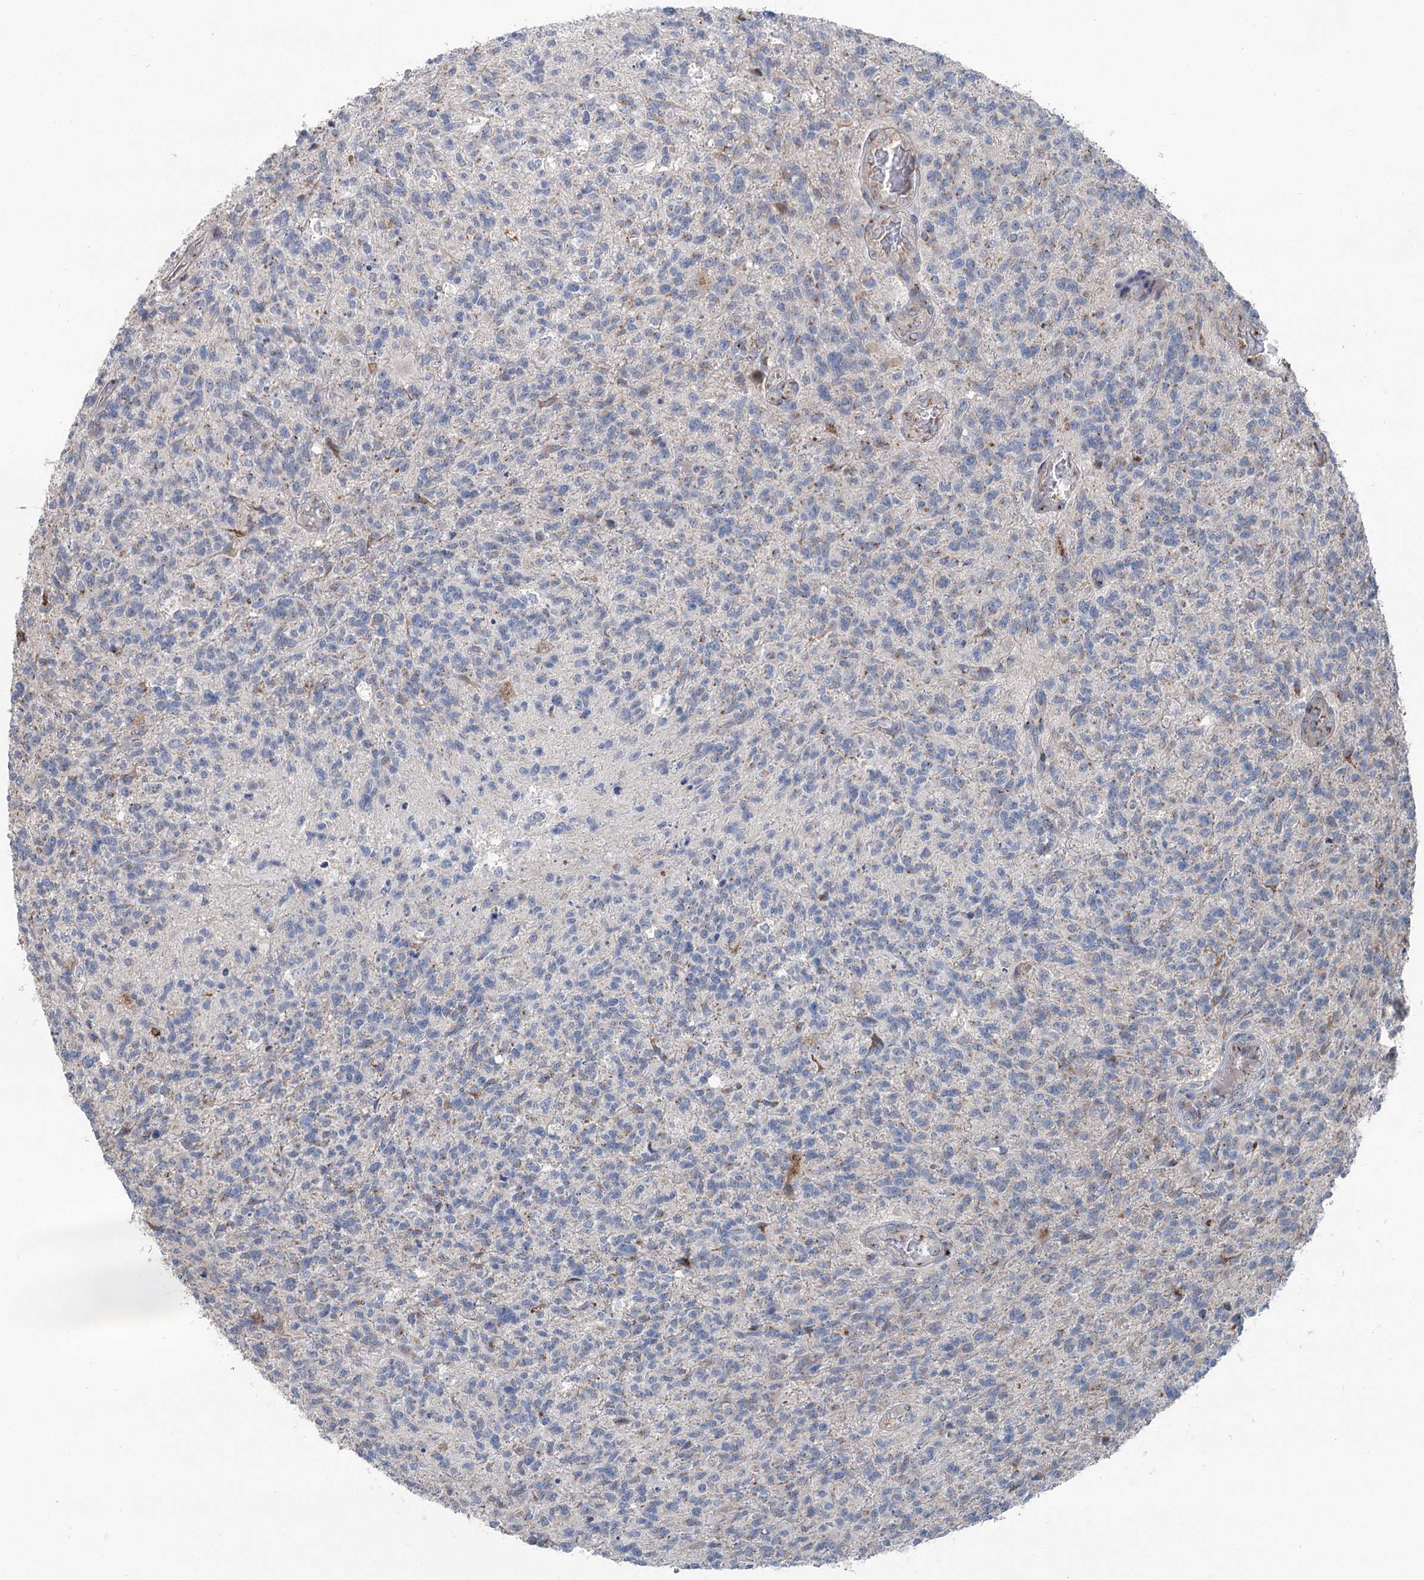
{"staining": {"intensity": "negative", "quantity": "none", "location": "none"}, "tissue": "glioma", "cell_type": "Tumor cells", "image_type": "cancer", "snomed": [{"axis": "morphology", "description": "Glioma, malignant, High grade"}, {"axis": "topography", "description": "Brain"}], "caption": "Tumor cells show no significant expression in high-grade glioma (malignant).", "gene": "ITIH5", "patient": {"sex": "male", "age": 56}}